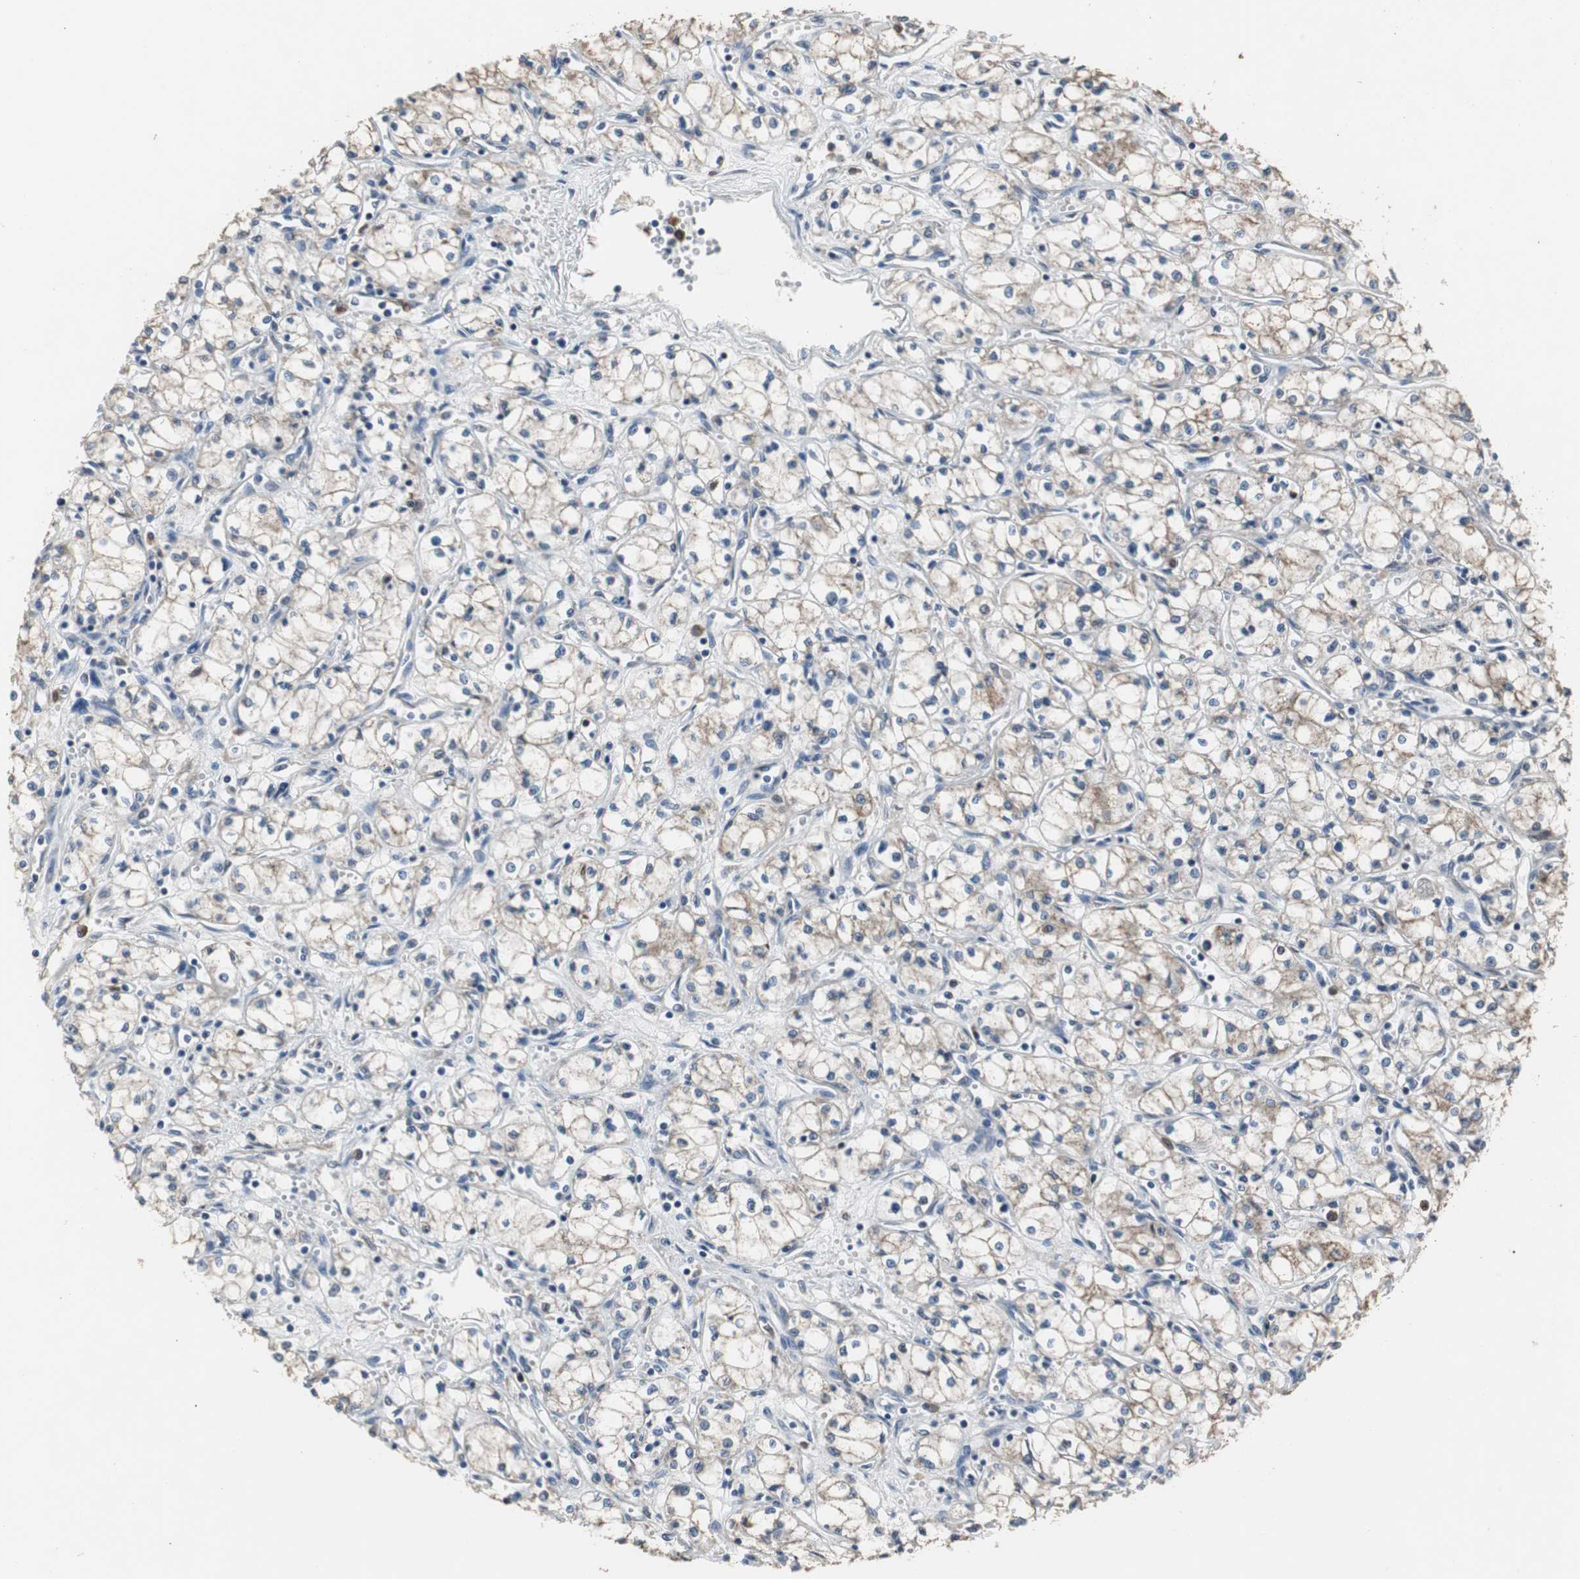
{"staining": {"intensity": "weak", "quantity": "<25%", "location": "cytoplasmic/membranous"}, "tissue": "renal cancer", "cell_type": "Tumor cells", "image_type": "cancer", "snomed": [{"axis": "morphology", "description": "Normal tissue, NOS"}, {"axis": "morphology", "description": "Adenocarcinoma, NOS"}, {"axis": "topography", "description": "Kidney"}], "caption": "There is no significant positivity in tumor cells of renal cancer (adenocarcinoma).", "gene": "NCF2", "patient": {"sex": "male", "age": 59}}